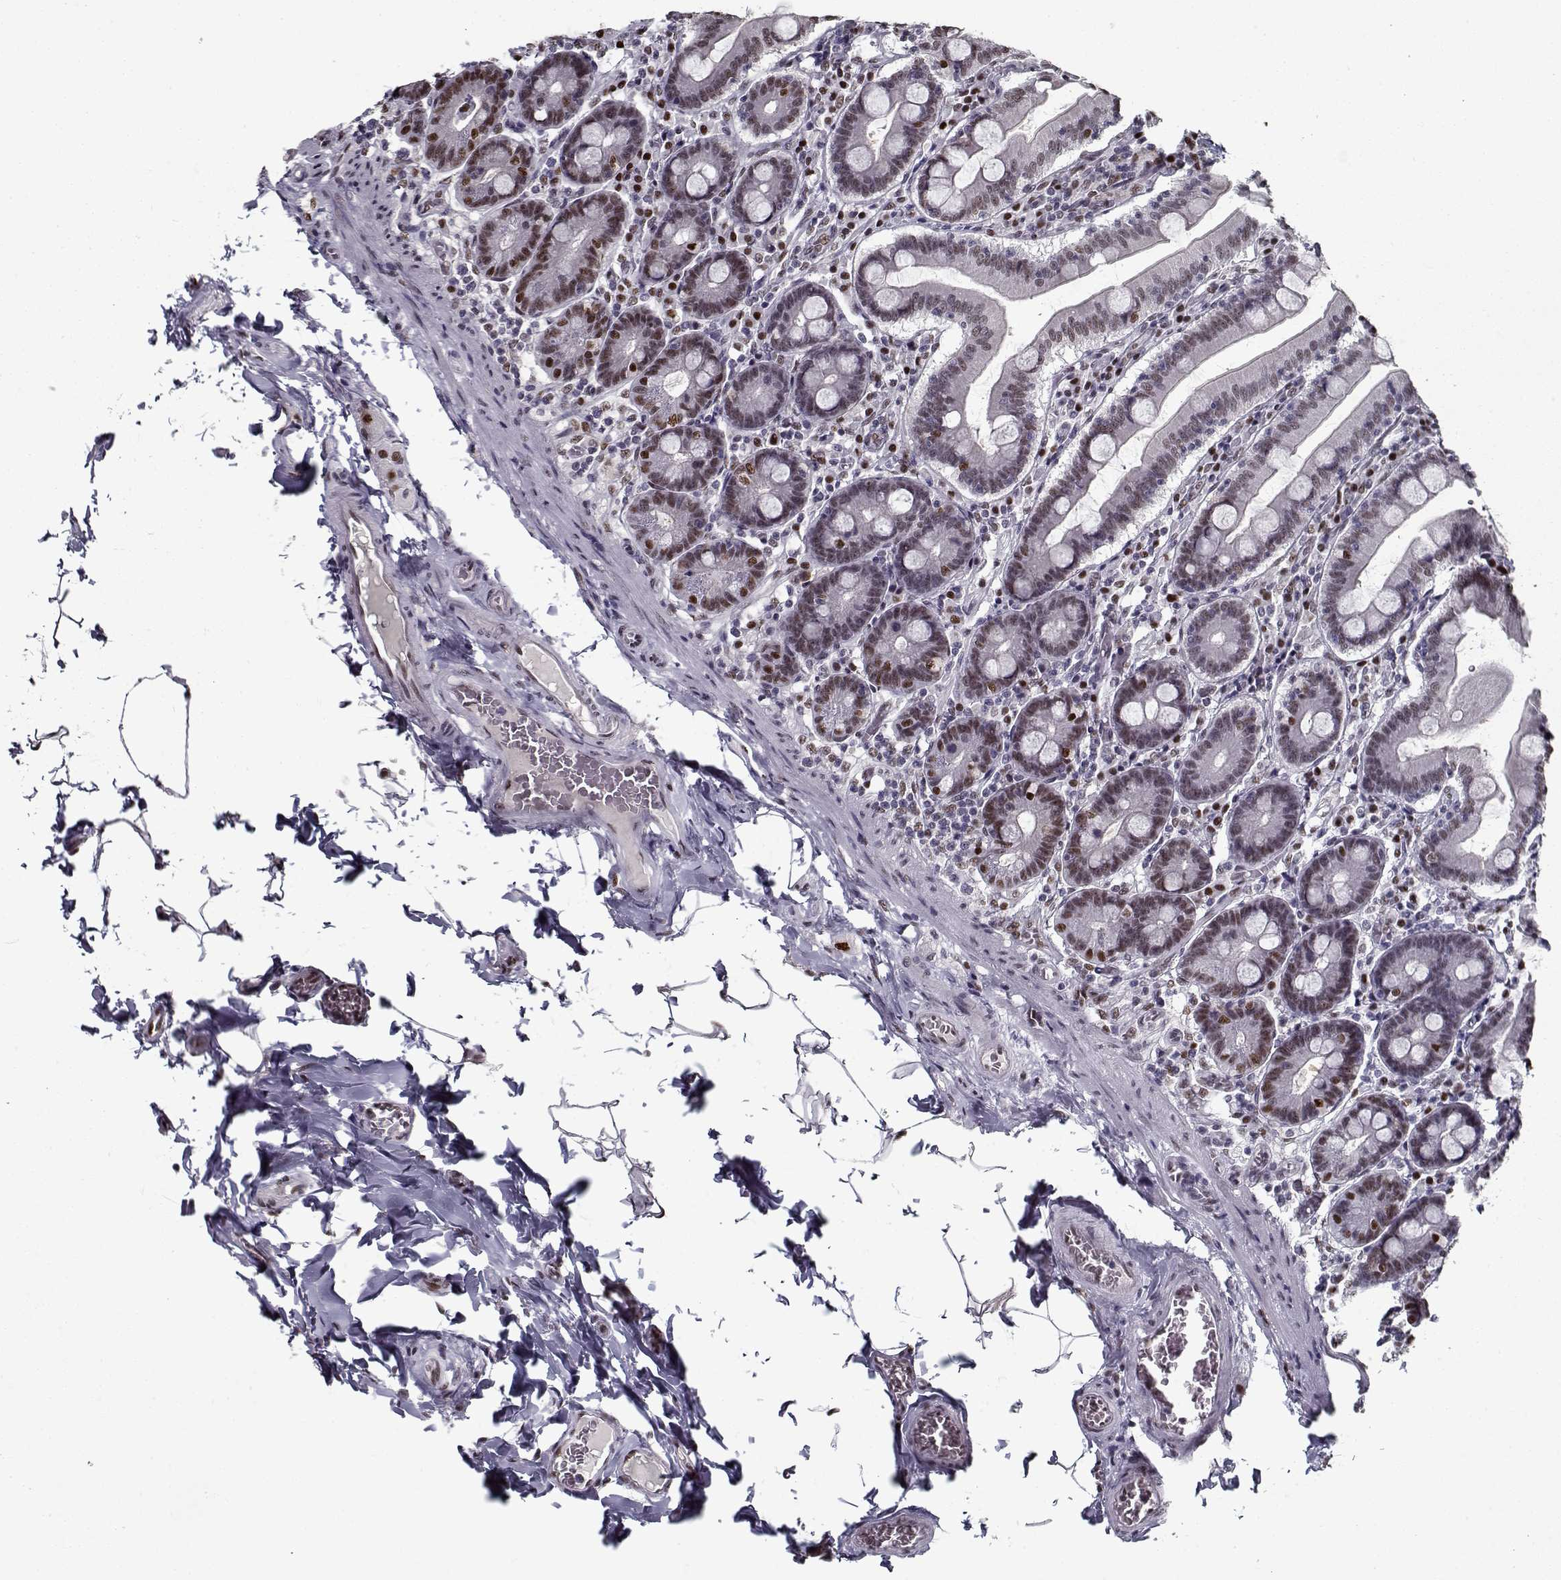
{"staining": {"intensity": "weak", "quantity": "<25%", "location": "nuclear"}, "tissue": "small intestine", "cell_type": "Glandular cells", "image_type": "normal", "snomed": [{"axis": "morphology", "description": "Normal tissue, NOS"}, {"axis": "topography", "description": "Small intestine"}], "caption": "Immunohistochemistry (IHC) of unremarkable human small intestine demonstrates no expression in glandular cells.", "gene": "PRMT1", "patient": {"sex": "male", "age": 37}}